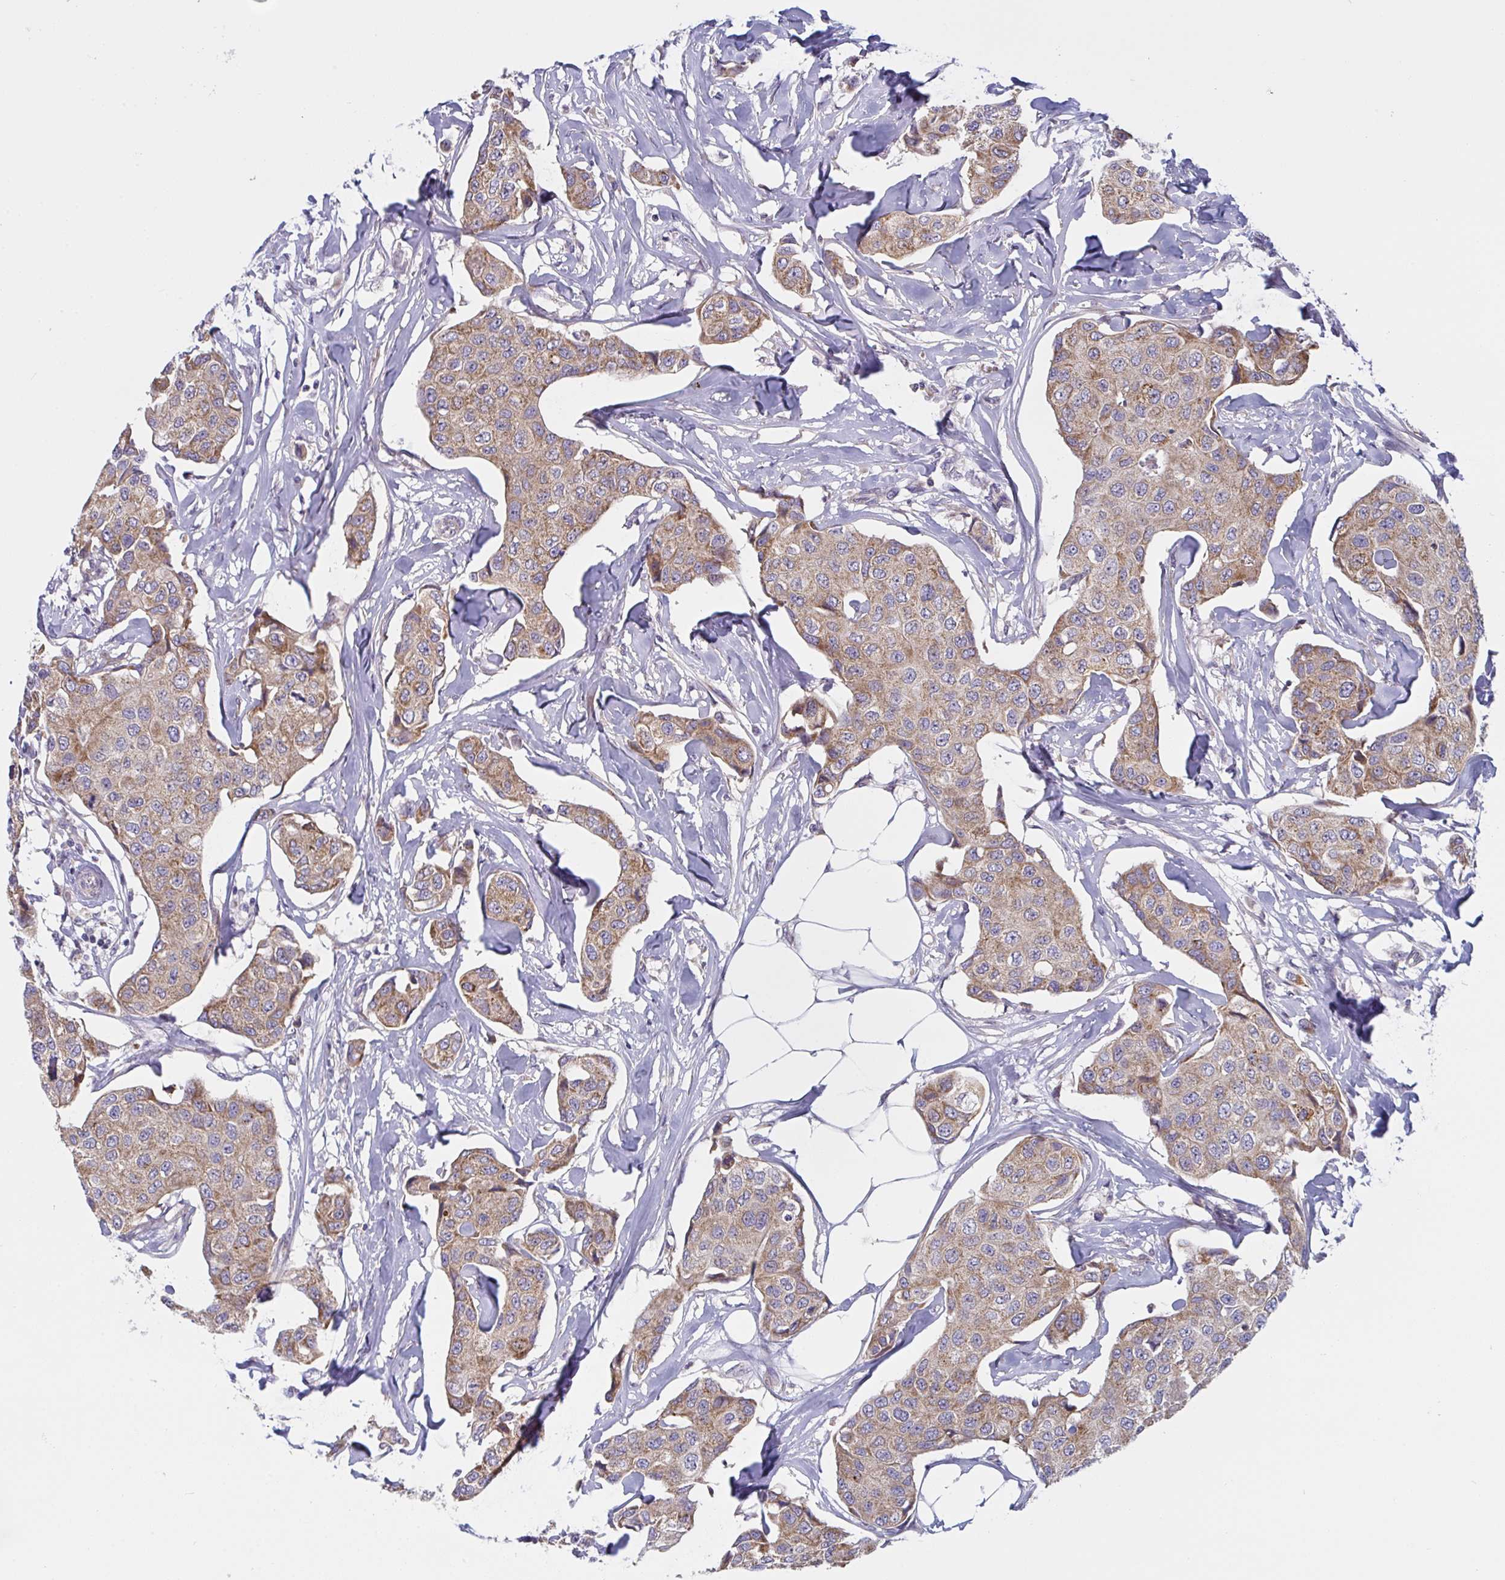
{"staining": {"intensity": "moderate", "quantity": ">75%", "location": "cytoplasmic/membranous"}, "tissue": "breast cancer", "cell_type": "Tumor cells", "image_type": "cancer", "snomed": [{"axis": "morphology", "description": "Duct carcinoma"}, {"axis": "topography", "description": "Breast"}, {"axis": "topography", "description": "Lymph node"}], "caption": "Approximately >75% of tumor cells in infiltrating ductal carcinoma (breast) exhibit moderate cytoplasmic/membranous protein staining as visualized by brown immunohistochemical staining.", "gene": "MRPS2", "patient": {"sex": "female", "age": 80}}